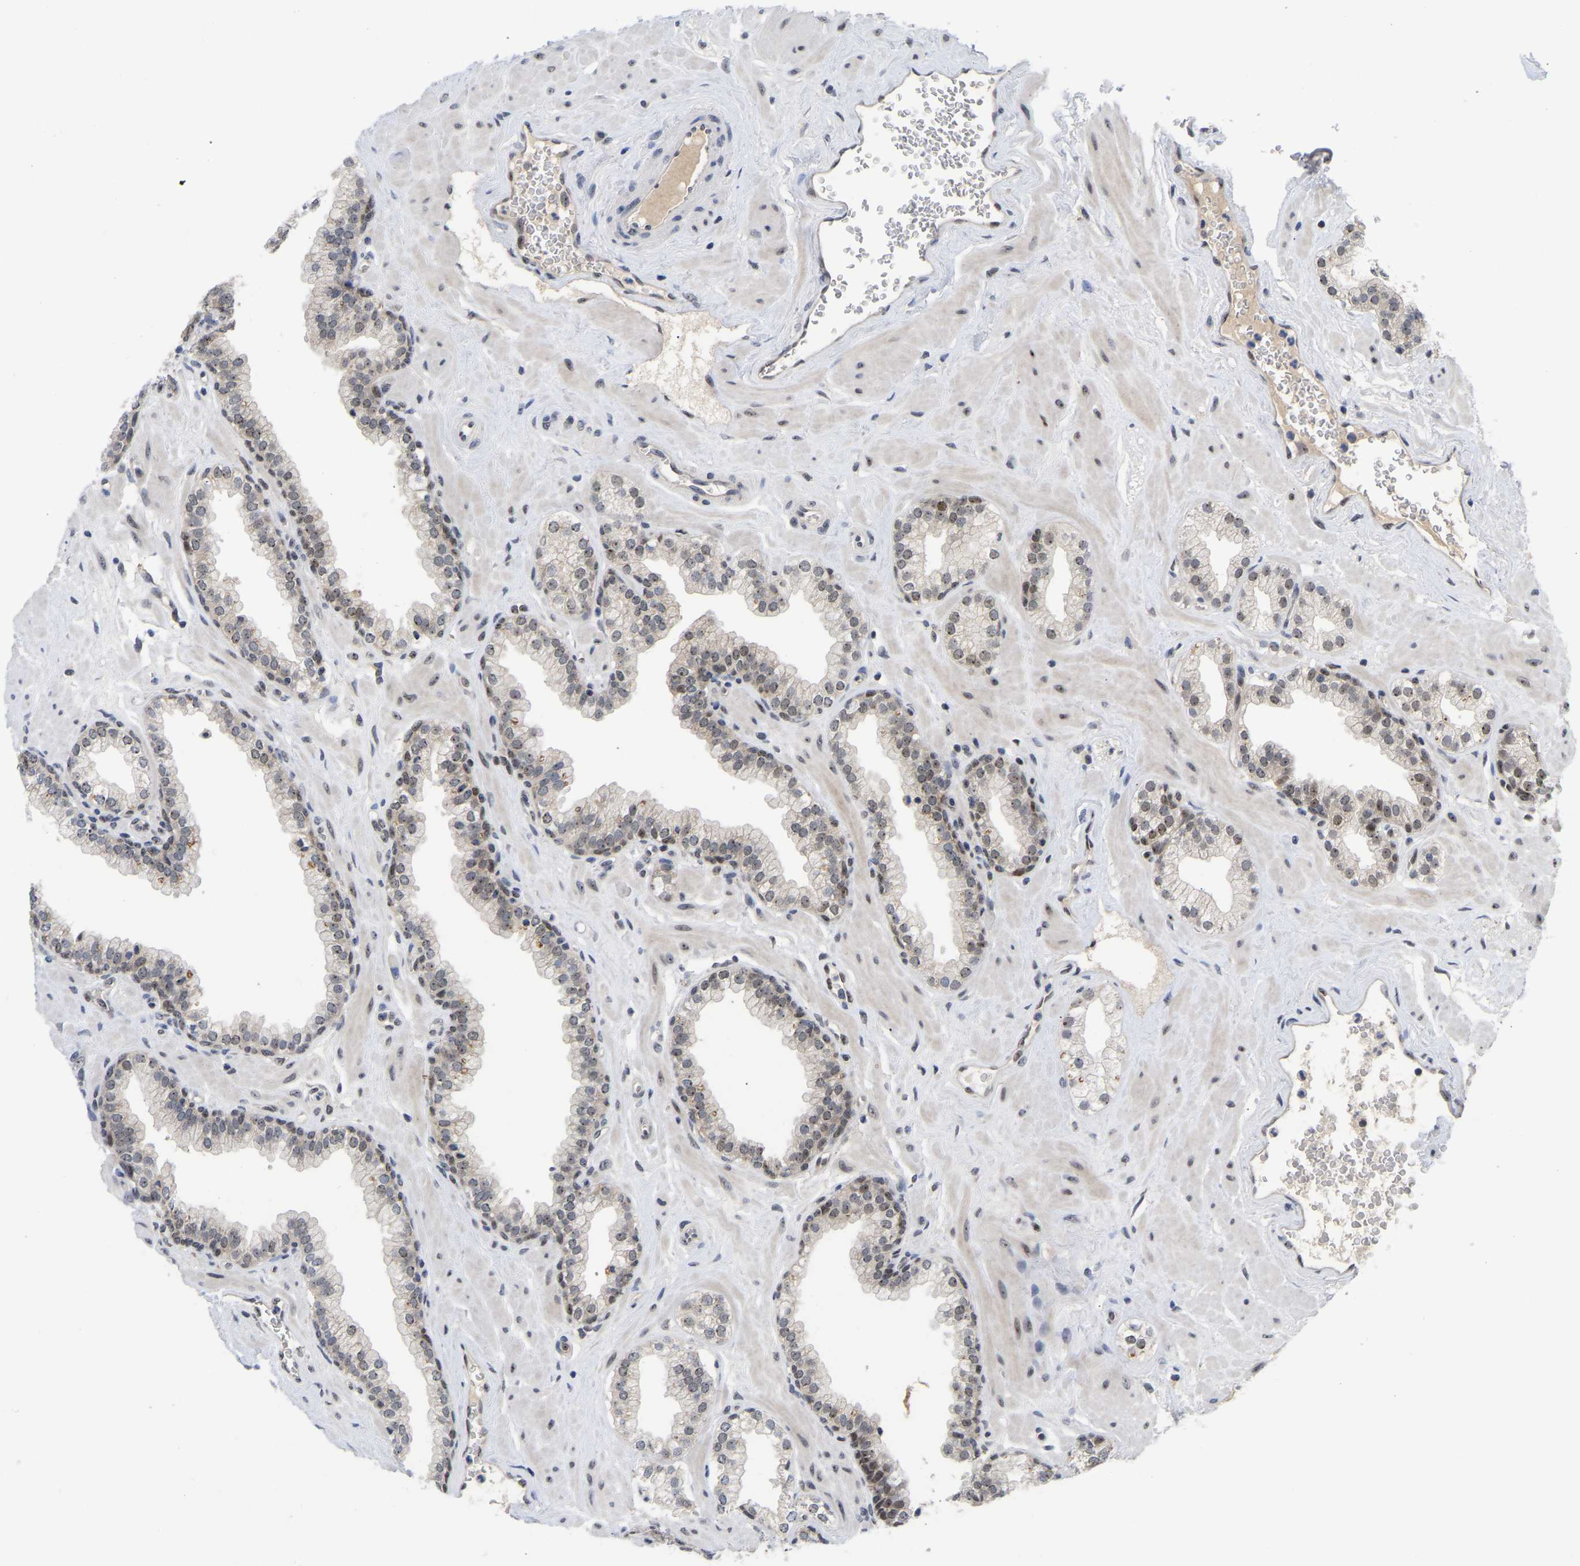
{"staining": {"intensity": "weak", "quantity": "<25%", "location": "nuclear"}, "tissue": "prostate", "cell_type": "Glandular cells", "image_type": "normal", "snomed": [{"axis": "morphology", "description": "Normal tissue, NOS"}, {"axis": "morphology", "description": "Urothelial carcinoma, Low grade"}, {"axis": "topography", "description": "Urinary bladder"}, {"axis": "topography", "description": "Prostate"}], "caption": "This is an immunohistochemistry image of benign prostate. There is no expression in glandular cells.", "gene": "NLE1", "patient": {"sex": "male", "age": 60}}